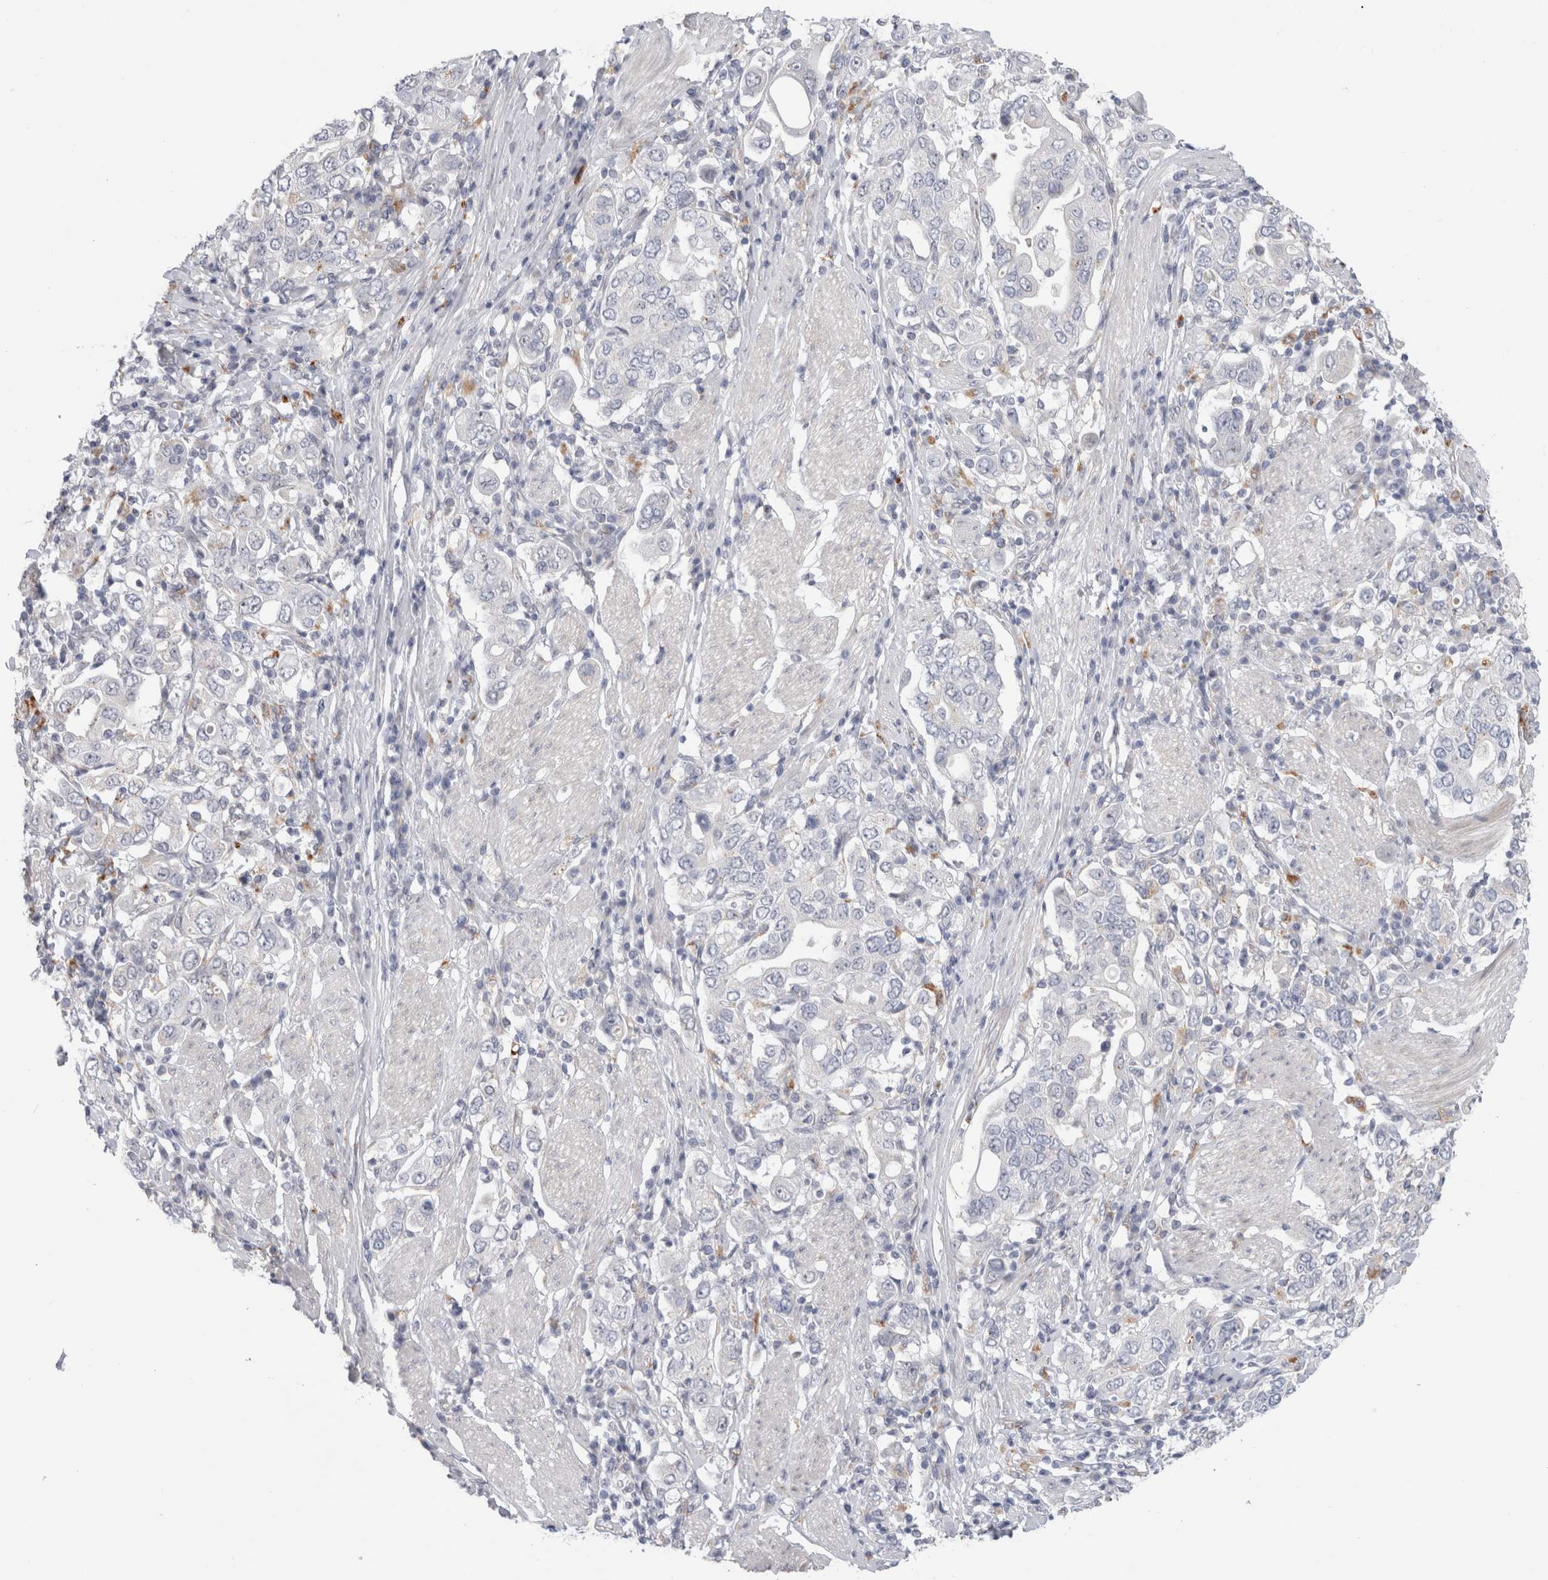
{"staining": {"intensity": "negative", "quantity": "none", "location": "none"}, "tissue": "stomach cancer", "cell_type": "Tumor cells", "image_type": "cancer", "snomed": [{"axis": "morphology", "description": "Adenocarcinoma, NOS"}, {"axis": "topography", "description": "Stomach, upper"}], "caption": "Photomicrograph shows no protein positivity in tumor cells of stomach cancer (adenocarcinoma) tissue.", "gene": "ANKMY1", "patient": {"sex": "male", "age": 62}}